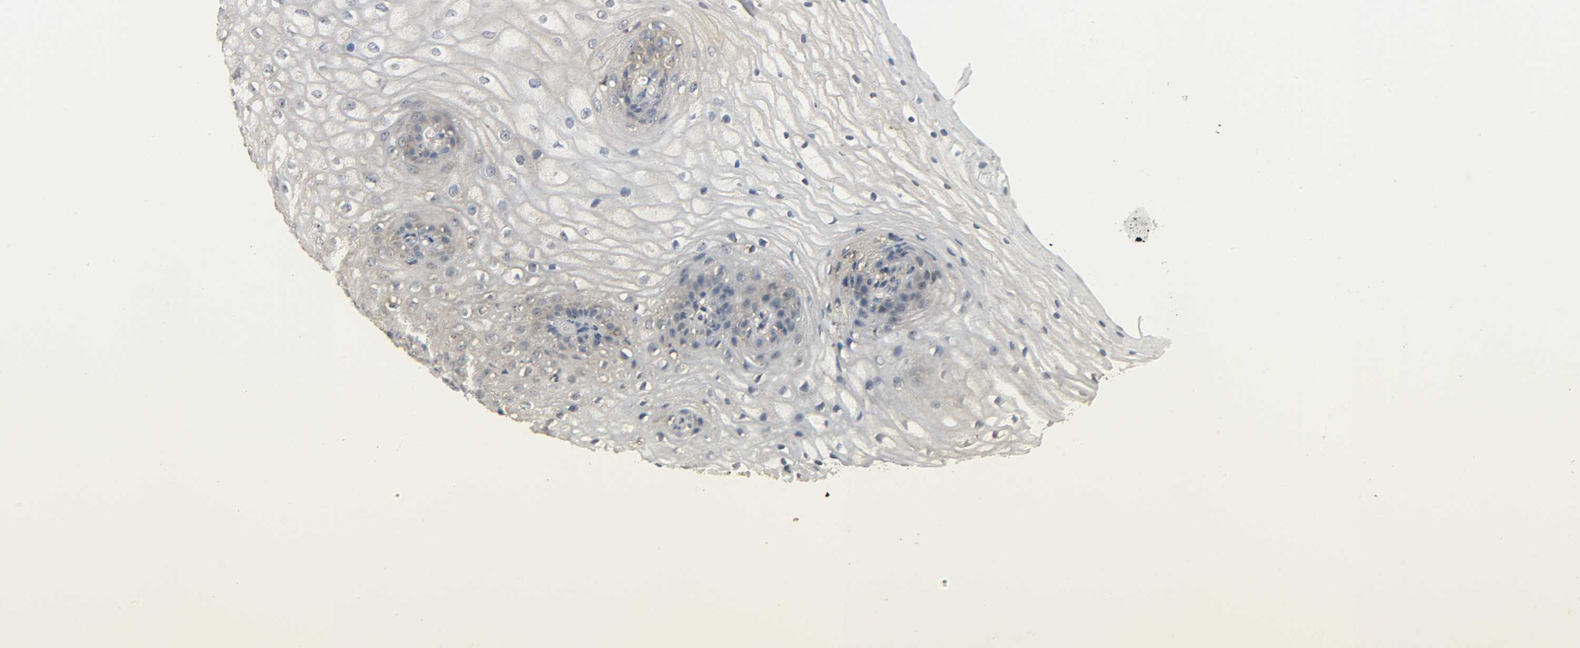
{"staining": {"intensity": "moderate", "quantity": "<25%", "location": "cytoplasmic/membranous,nuclear"}, "tissue": "vagina", "cell_type": "Squamous epithelial cells", "image_type": "normal", "snomed": [{"axis": "morphology", "description": "Normal tissue, NOS"}, {"axis": "topography", "description": "Vagina"}], "caption": "Immunohistochemical staining of normal vagina demonstrates <25% levels of moderate cytoplasmic/membranous,nuclear protein expression in about <25% of squamous epithelial cells. The staining was performed using DAB (3,3'-diaminobenzidine), with brown indicating positive protein expression. Nuclei are stained blue with hematoxylin.", "gene": "PLEKHA2", "patient": {"sex": "female", "age": 34}}